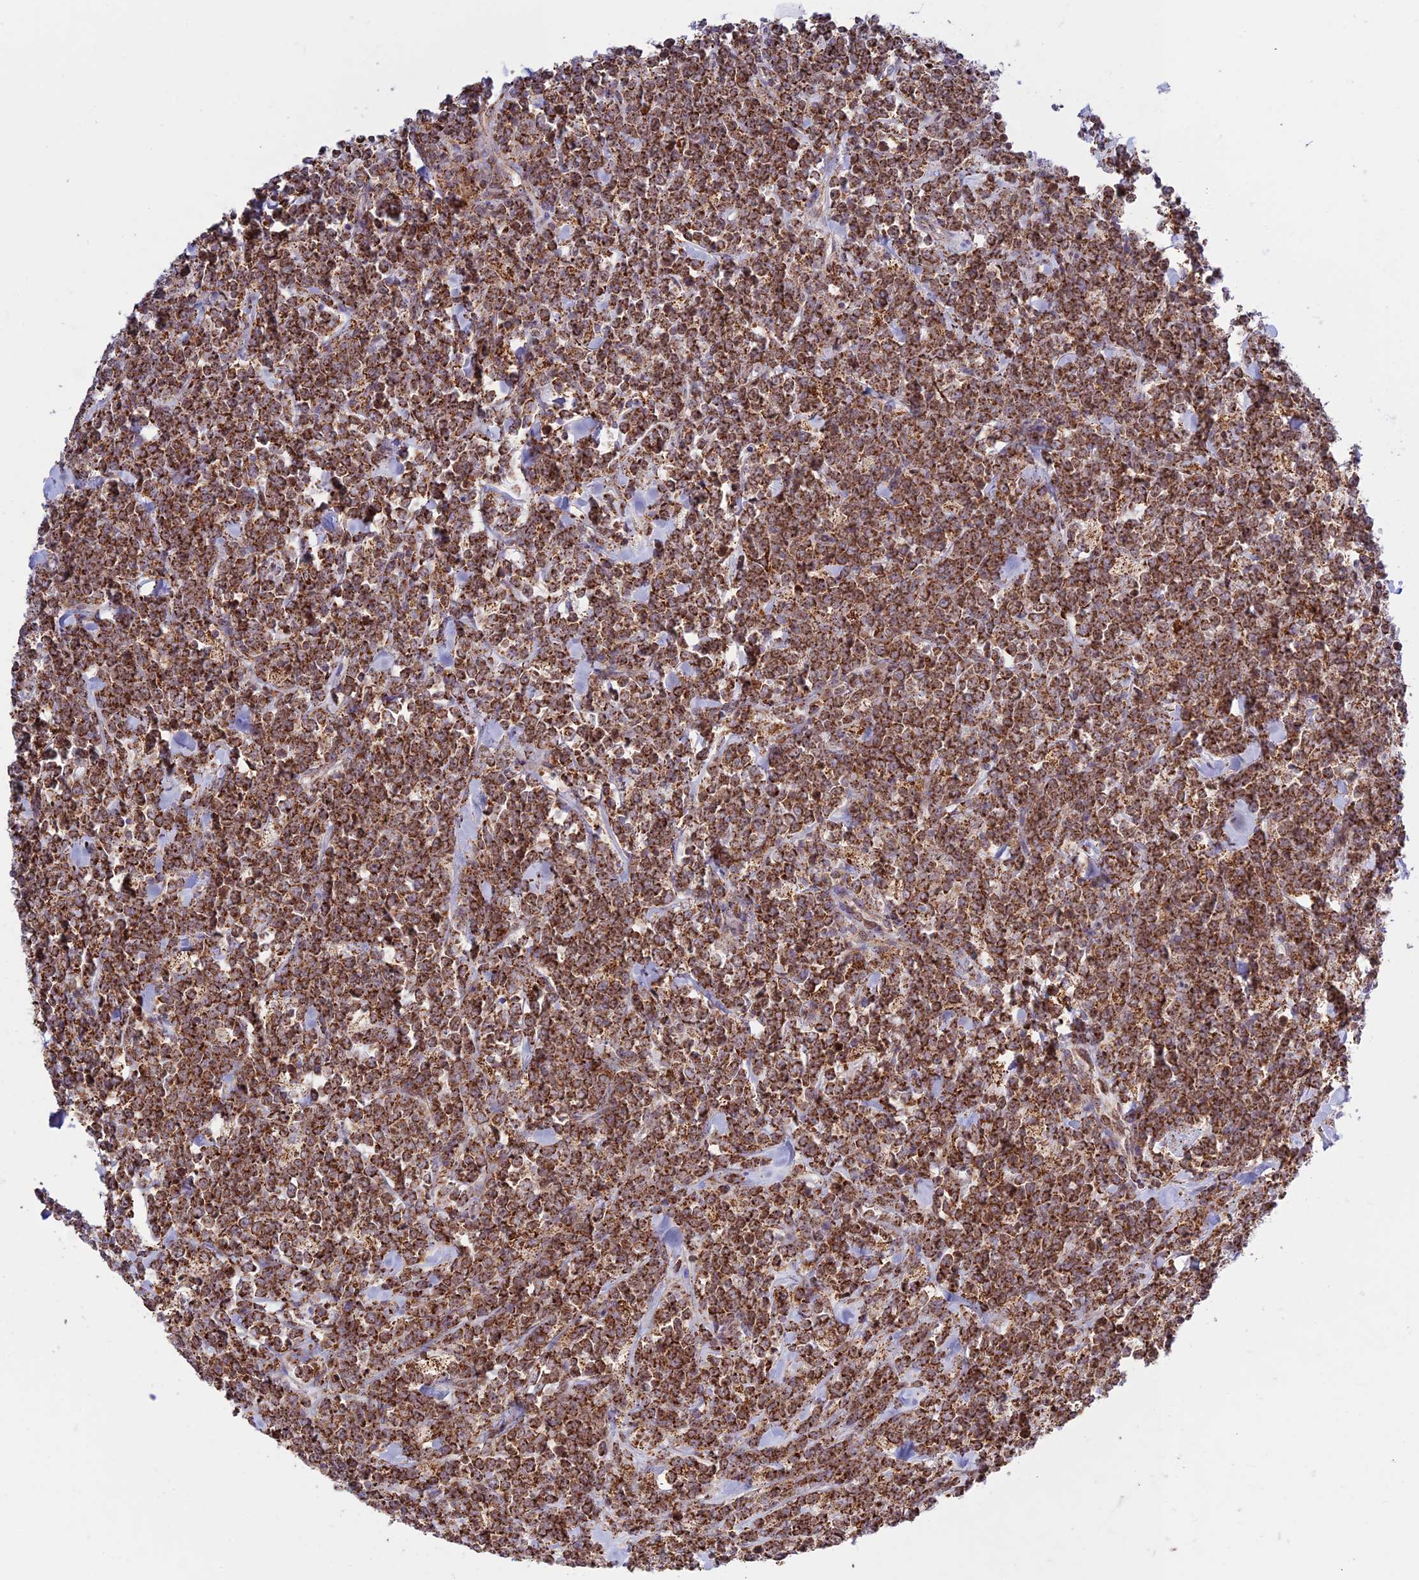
{"staining": {"intensity": "strong", "quantity": ">75%", "location": "cytoplasmic/membranous"}, "tissue": "lymphoma", "cell_type": "Tumor cells", "image_type": "cancer", "snomed": [{"axis": "morphology", "description": "Malignant lymphoma, non-Hodgkin's type, High grade"}, {"axis": "topography", "description": "Small intestine"}], "caption": "A micrograph of human malignant lymphoma, non-Hodgkin's type (high-grade) stained for a protein demonstrates strong cytoplasmic/membranous brown staining in tumor cells.", "gene": "POLR1G", "patient": {"sex": "male", "age": 8}}